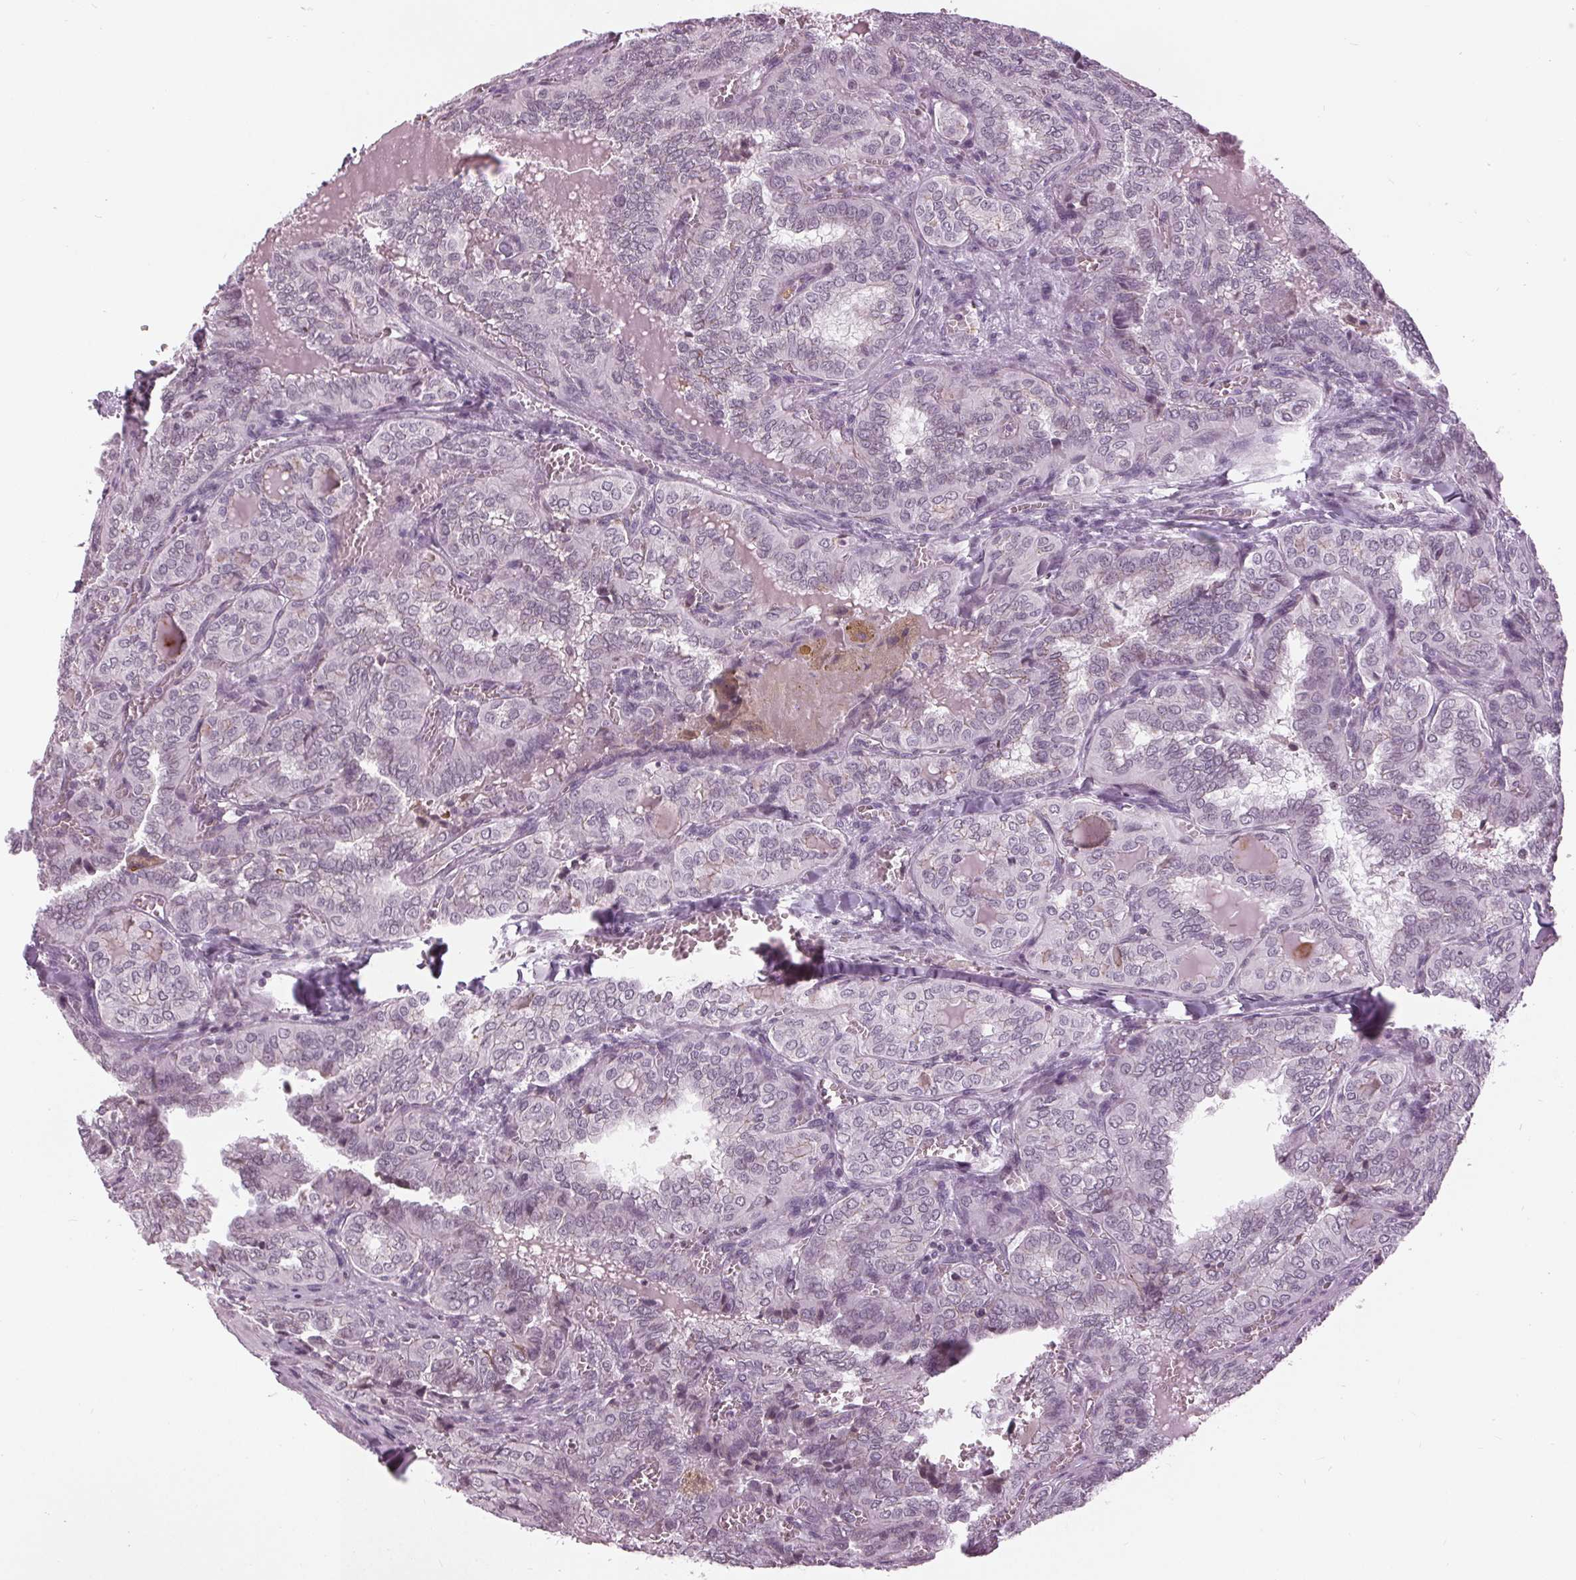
{"staining": {"intensity": "negative", "quantity": "none", "location": "none"}, "tissue": "thyroid cancer", "cell_type": "Tumor cells", "image_type": "cancer", "snomed": [{"axis": "morphology", "description": "Papillary adenocarcinoma, NOS"}, {"axis": "topography", "description": "Thyroid gland"}], "caption": "This micrograph is of thyroid papillary adenocarcinoma stained with IHC to label a protein in brown with the nuclei are counter-stained blue. There is no expression in tumor cells.", "gene": "SLC9A4", "patient": {"sex": "female", "age": 41}}